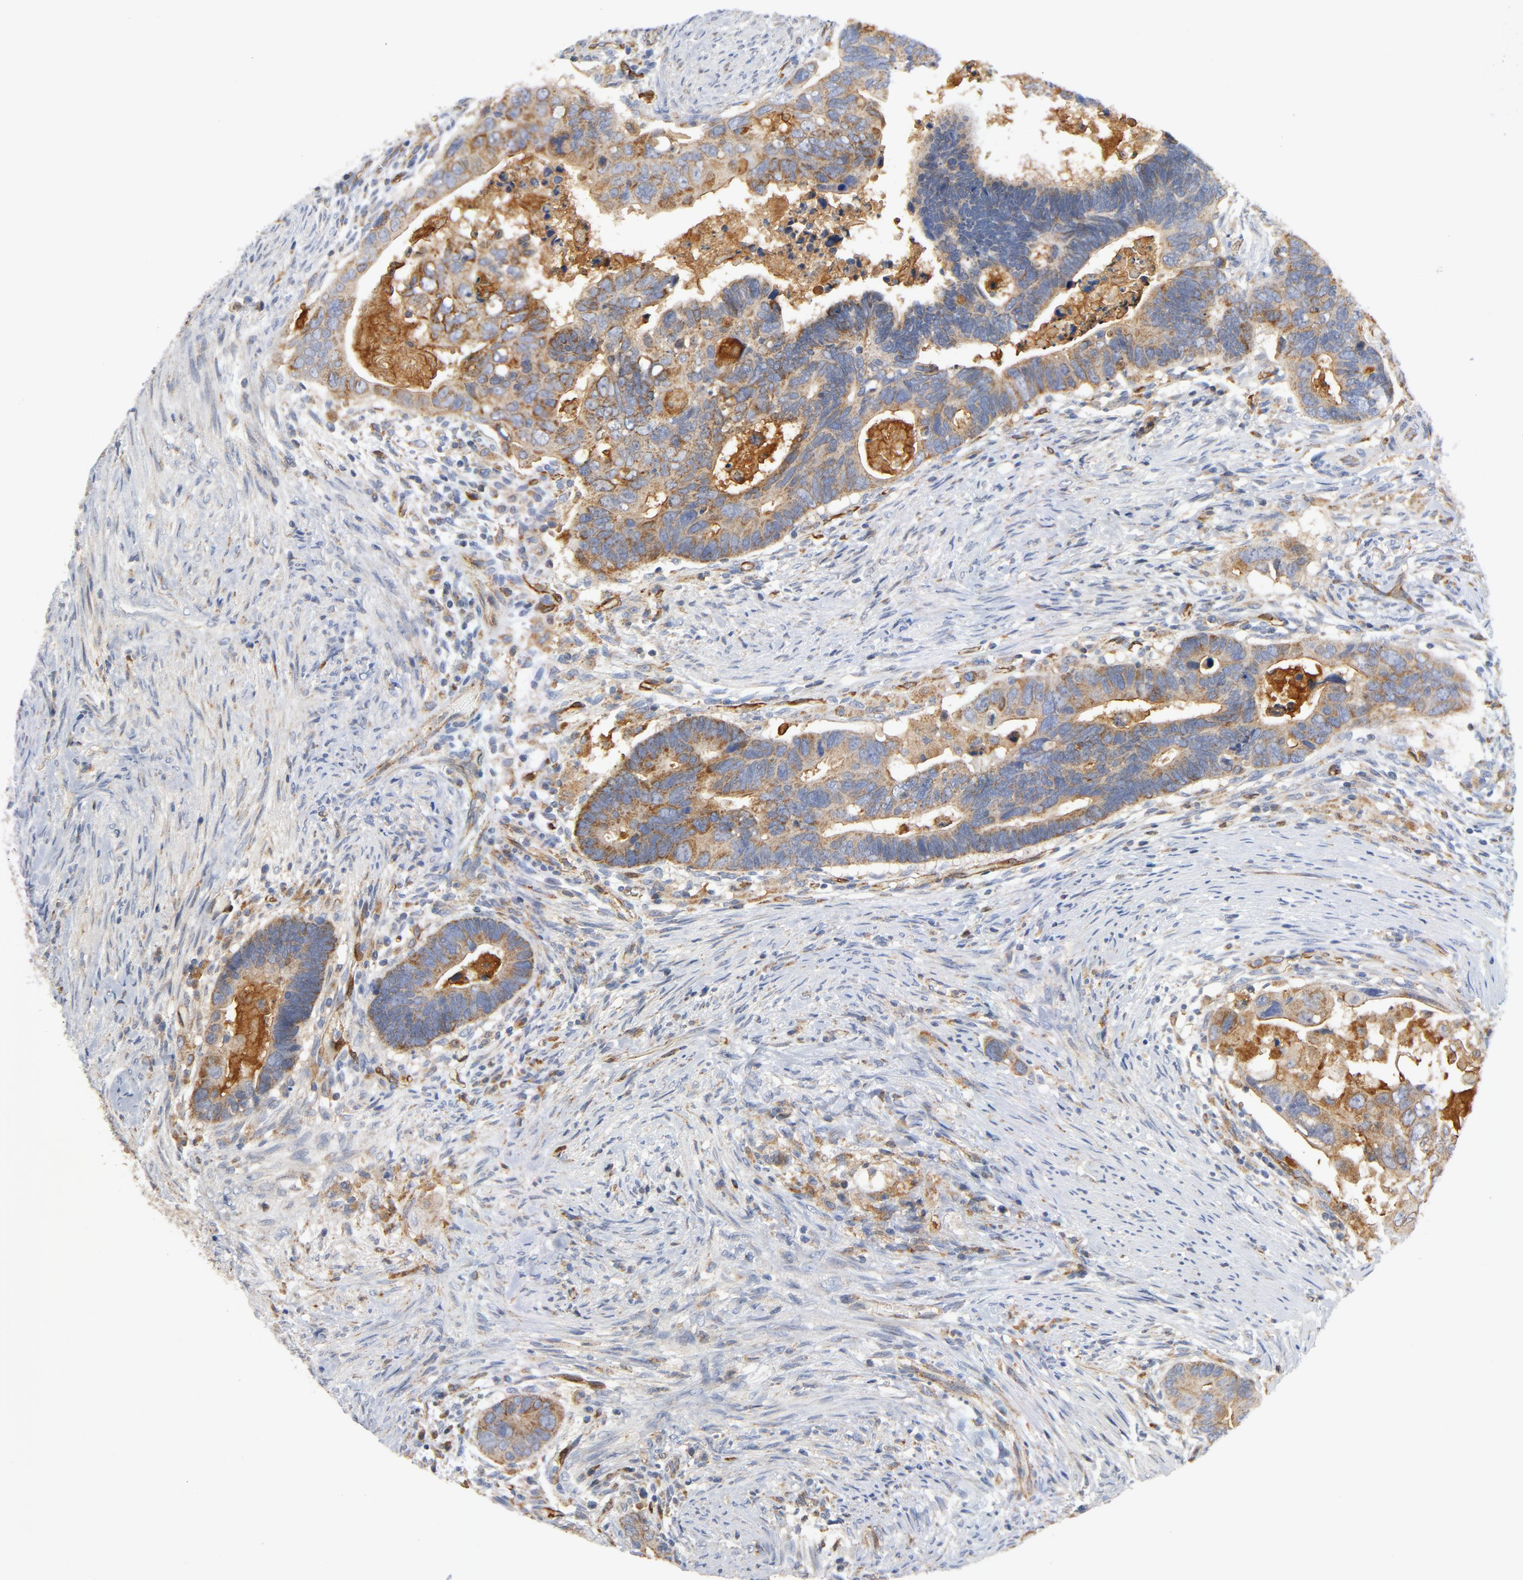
{"staining": {"intensity": "moderate", "quantity": ">75%", "location": "cytoplasmic/membranous"}, "tissue": "colorectal cancer", "cell_type": "Tumor cells", "image_type": "cancer", "snomed": [{"axis": "morphology", "description": "Adenocarcinoma, NOS"}, {"axis": "topography", "description": "Rectum"}], "caption": "Moderate cytoplasmic/membranous positivity is seen in approximately >75% of tumor cells in colorectal cancer (adenocarcinoma). (Brightfield microscopy of DAB IHC at high magnification).", "gene": "RAPGEF4", "patient": {"sex": "male", "age": 53}}